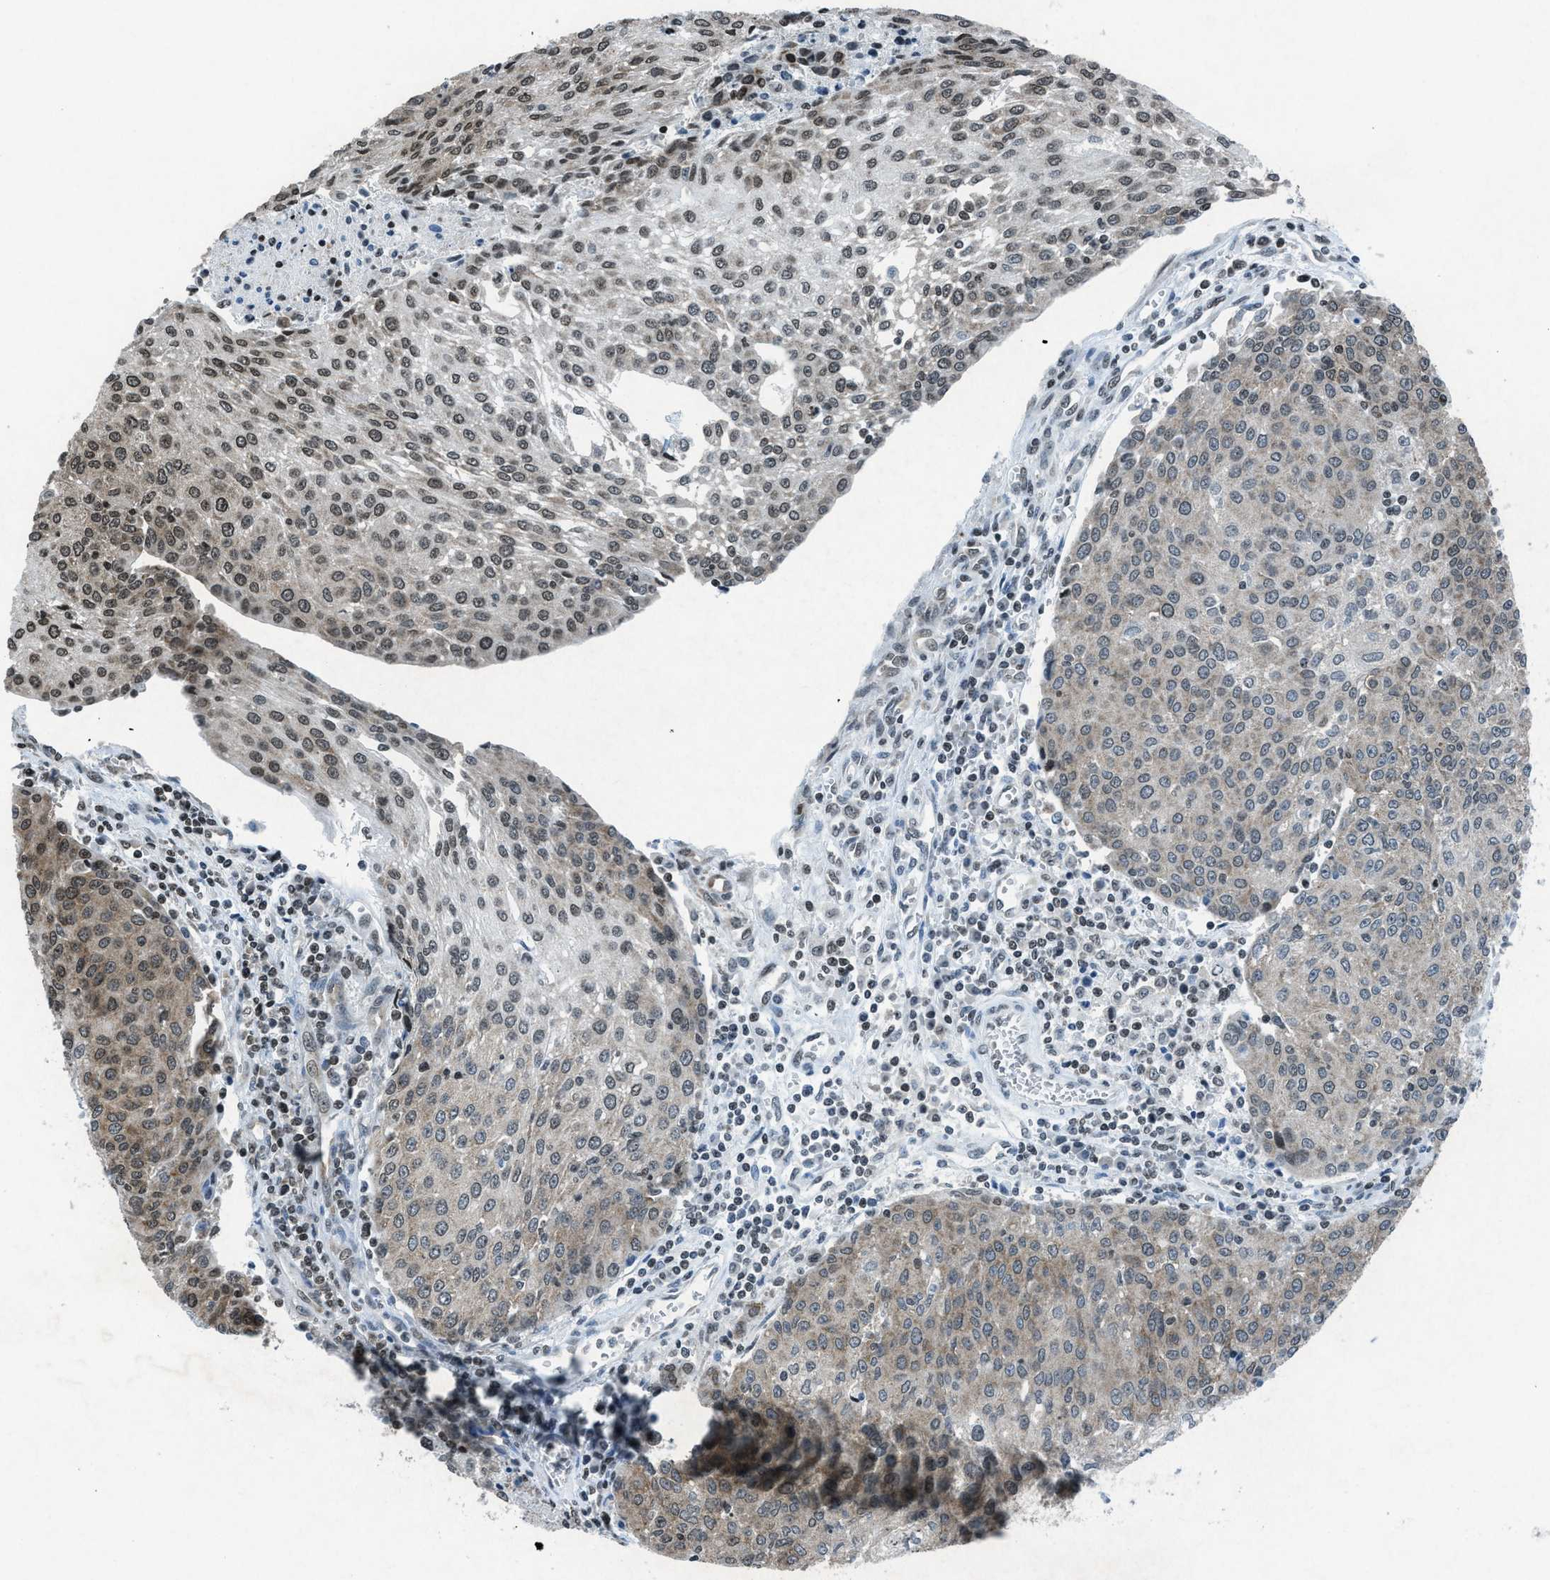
{"staining": {"intensity": "weak", "quantity": "25%-75%", "location": "cytoplasmic/membranous,nuclear"}, "tissue": "urothelial cancer", "cell_type": "Tumor cells", "image_type": "cancer", "snomed": [{"axis": "morphology", "description": "Urothelial carcinoma, High grade"}, {"axis": "topography", "description": "Urinary bladder"}], "caption": "DAB immunohistochemical staining of human high-grade urothelial carcinoma demonstrates weak cytoplasmic/membranous and nuclear protein expression in approximately 25%-75% of tumor cells.", "gene": "NXF1", "patient": {"sex": "female", "age": 85}}